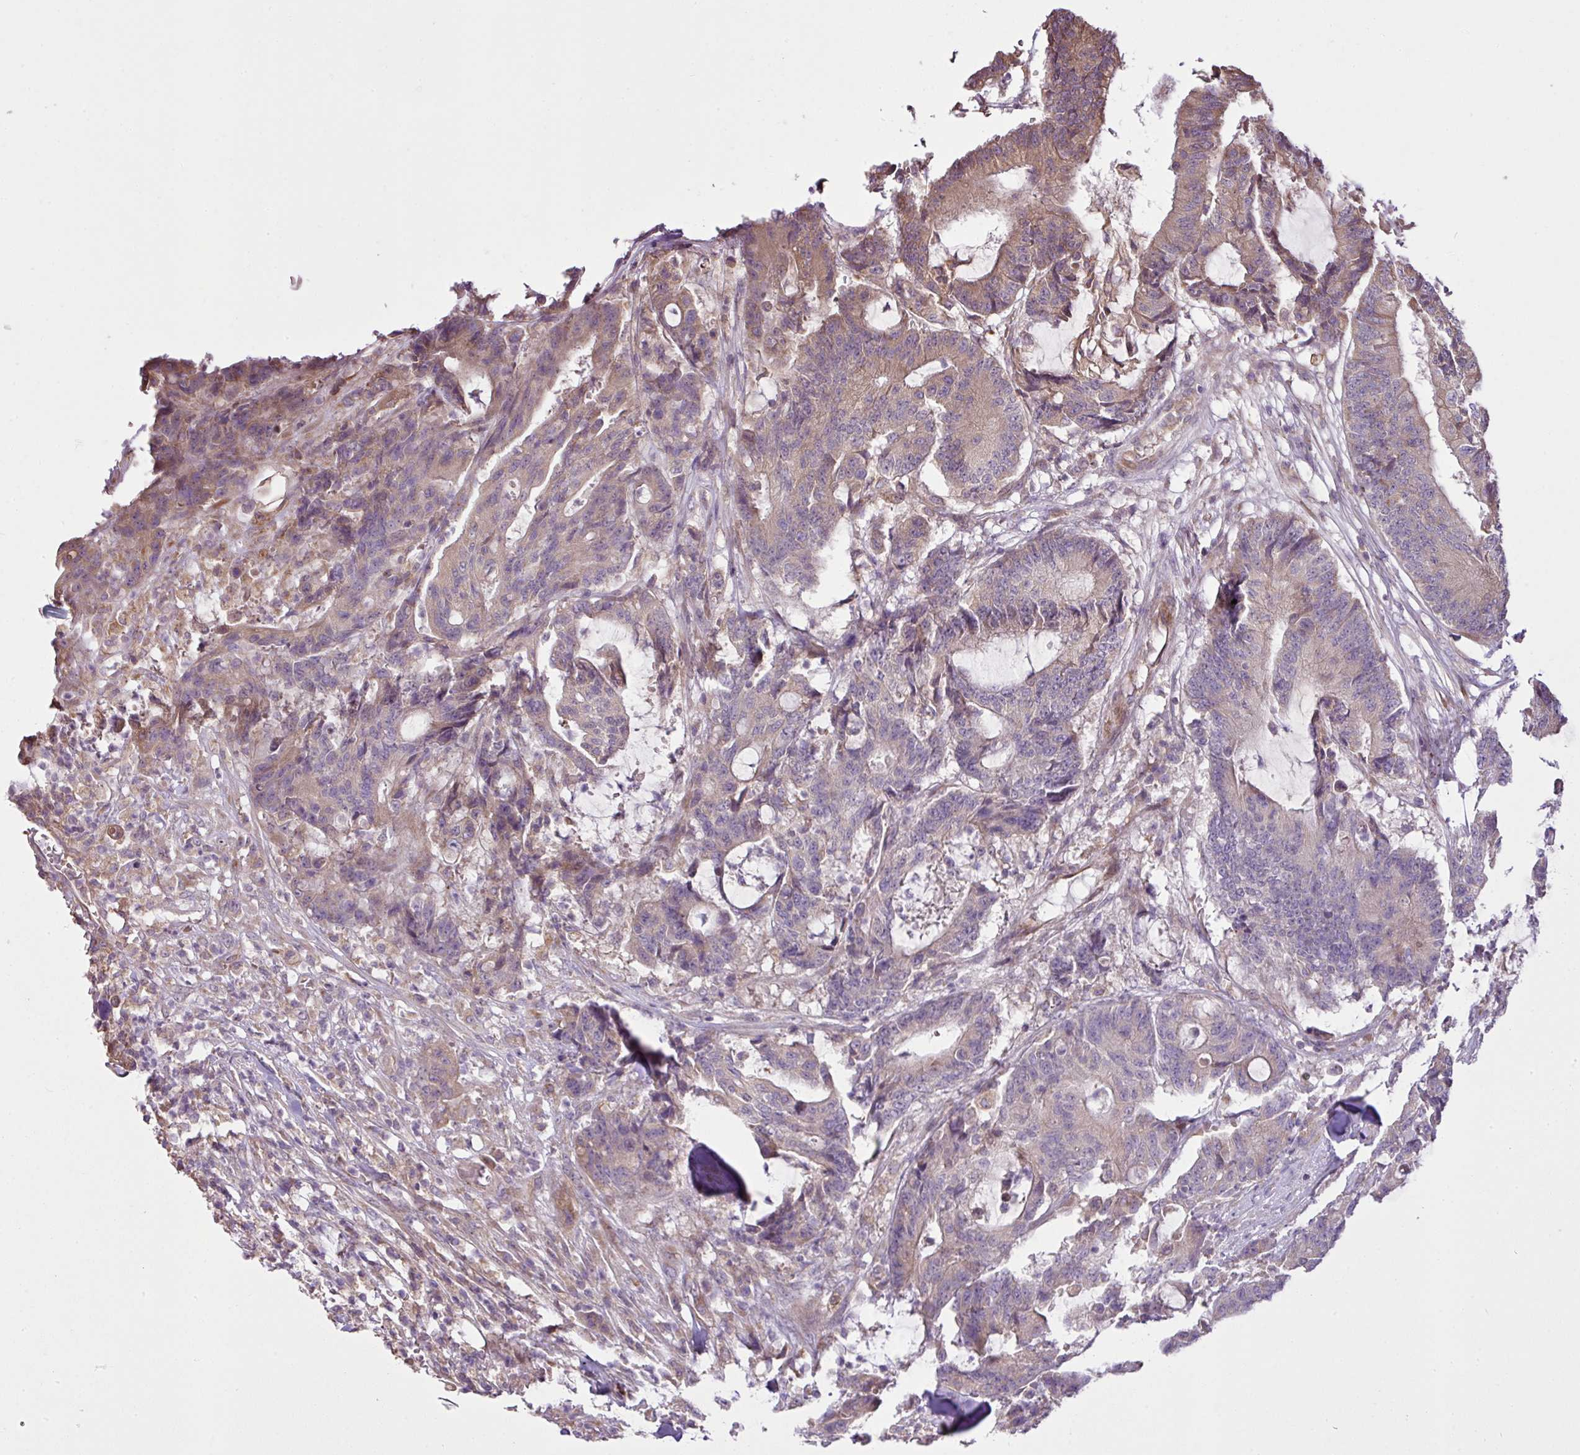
{"staining": {"intensity": "weak", "quantity": "<25%", "location": "cytoplasmic/membranous"}, "tissue": "colorectal cancer", "cell_type": "Tumor cells", "image_type": "cancer", "snomed": [{"axis": "morphology", "description": "Adenocarcinoma, NOS"}, {"axis": "topography", "description": "Colon"}], "caption": "Immunohistochemistry histopathology image of human colorectal cancer stained for a protein (brown), which displays no expression in tumor cells. Brightfield microscopy of IHC stained with DAB (brown) and hematoxylin (blue), captured at high magnification.", "gene": "COX18", "patient": {"sex": "female", "age": 84}}